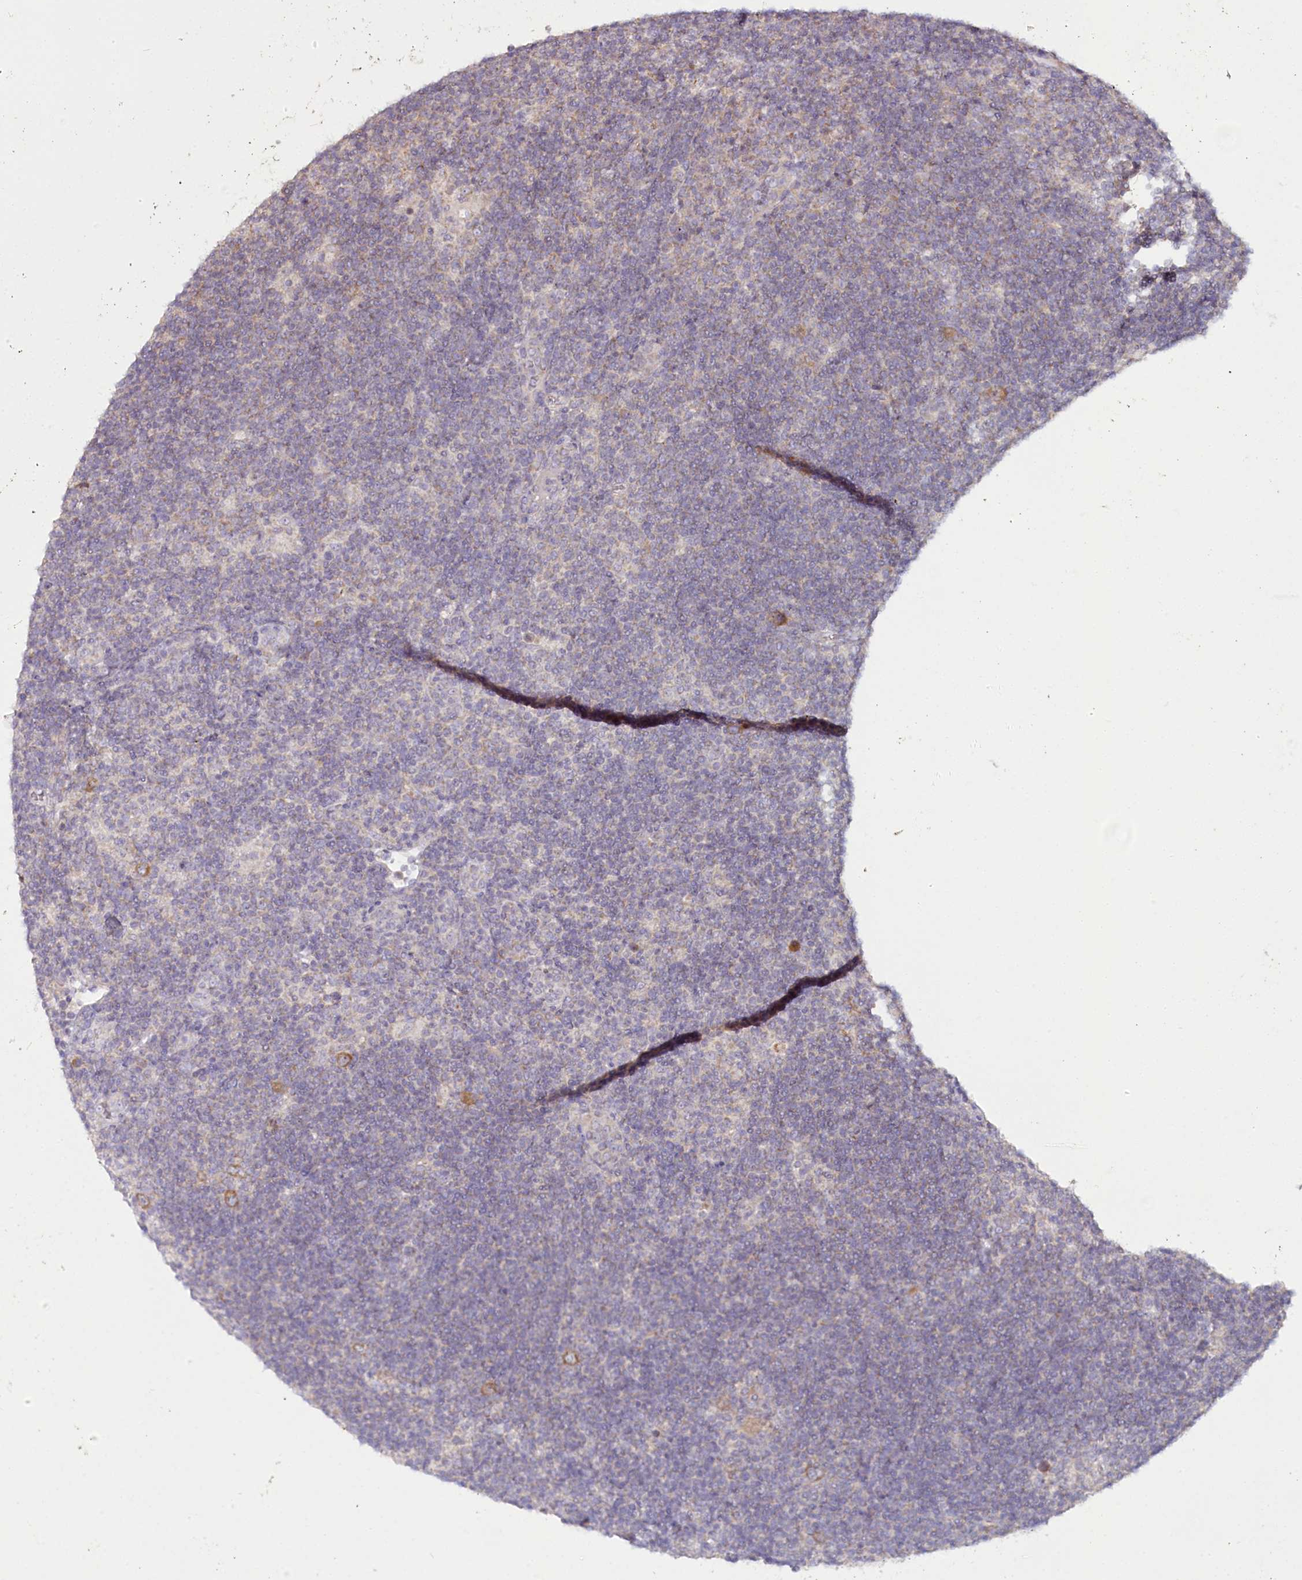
{"staining": {"intensity": "moderate", "quantity": ">75%", "location": "cytoplasmic/membranous"}, "tissue": "lymphoma", "cell_type": "Tumor cells", "image_type": "cancer", "snomed": [{"axis": "morphology", "description": "Hodgkin's disease, NOS"}, {"axis": "topography", "description": "Lymph node"}], "caption": "A micrograph of human Hodgkin's disease stained for a protein exhibits moderate cytoplasmic/membranous brown staining in tumor cells.", "gene": "ACOX2", "patient": {"sex": "female", "age": 57}}